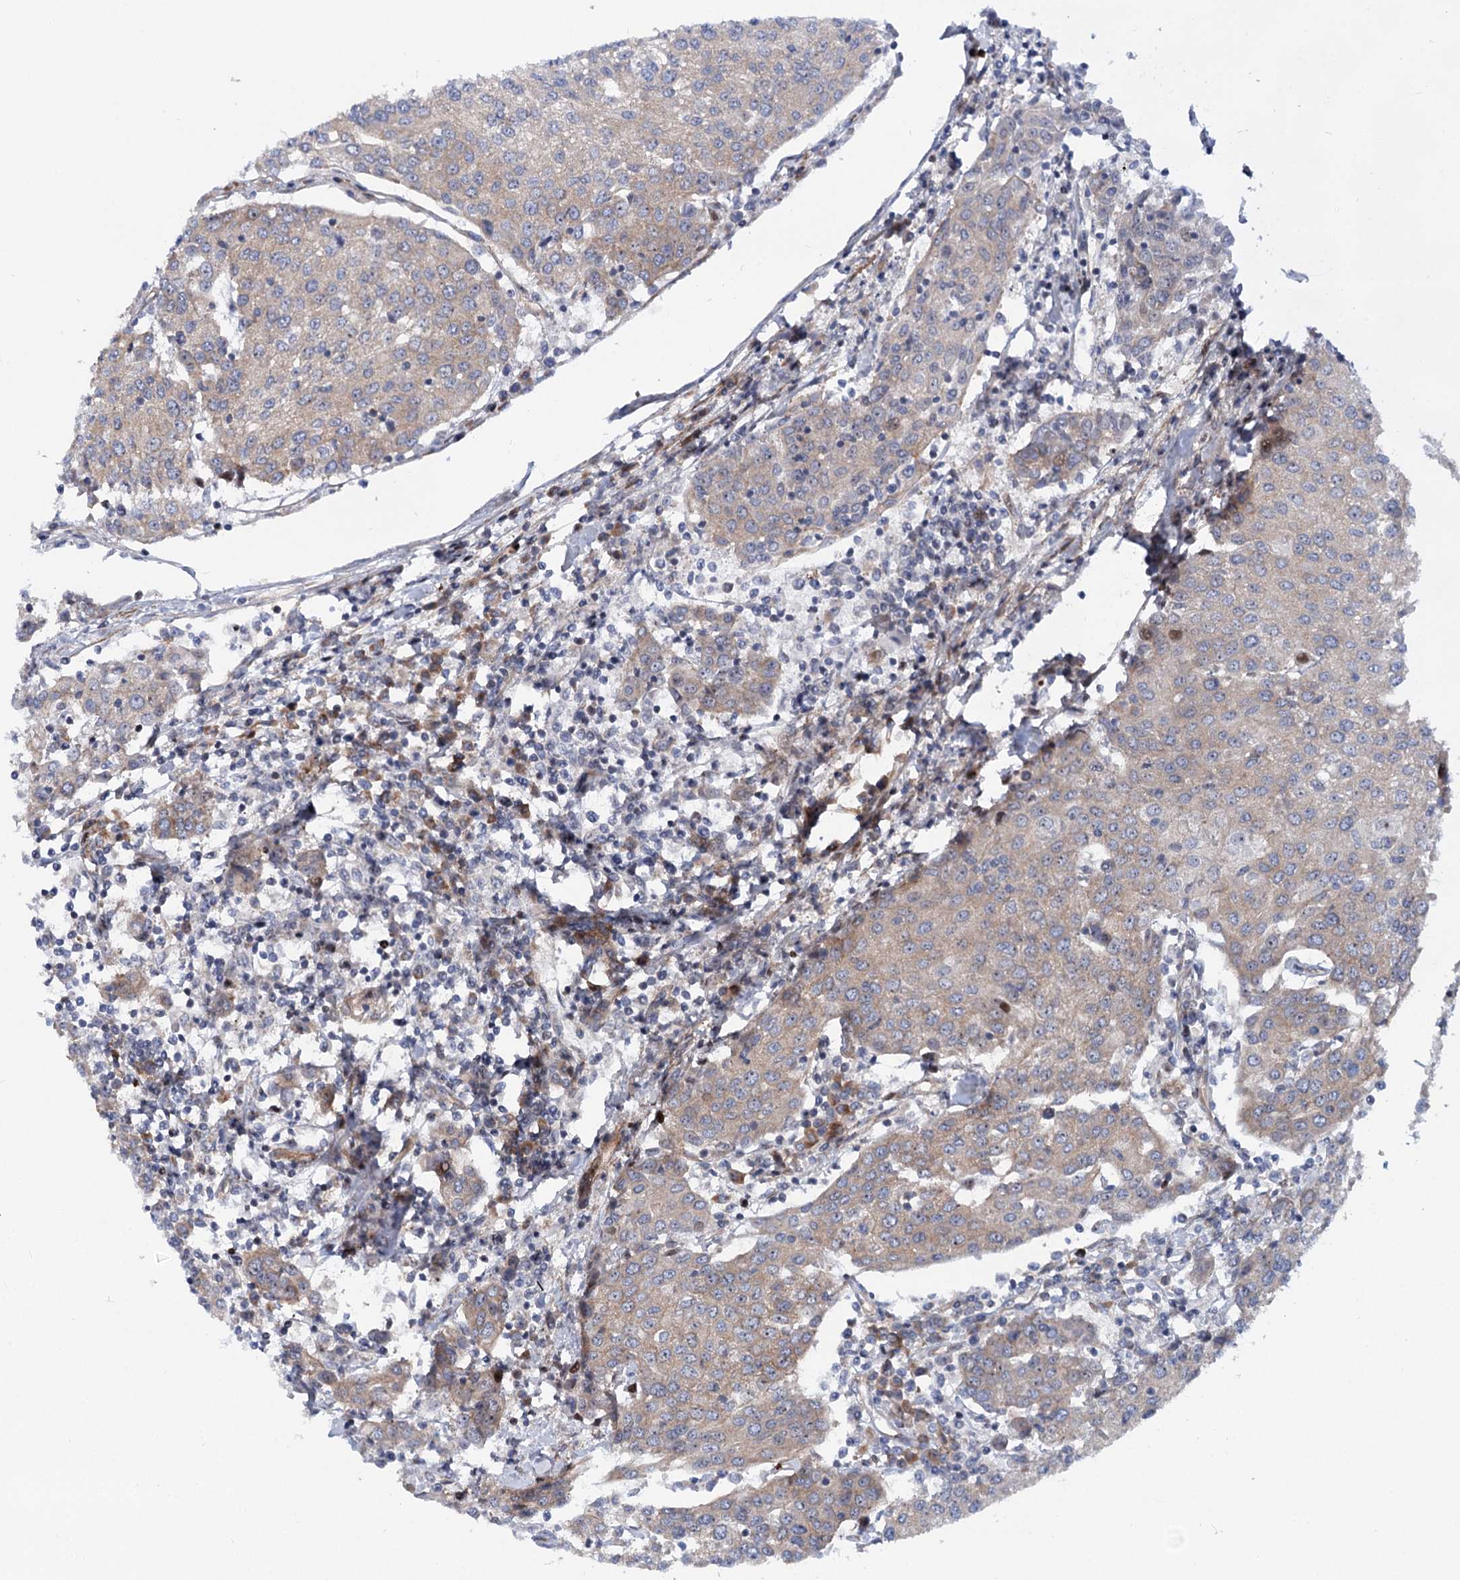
{"staining": {"intensity": "weak", "quantity": "25%-75%", "location": "cytoplasmic/membranous"}, "tissue": "urothelial cancer", "cell_type": "Tumor cells", "image_type": "cancer", "snomed": [{"axis": "morphology", "description": "Urothelial carcinoma, High grade"}, {"axis": "topography", "description": "Urinary bladder"}], "caption": "Human urothelial carcinoma (high-grade) stained with a brown dye displays weak cytoplasmic/membranous positive expression in approximately 25%-75% of tumor cells.", "gene": "THAP9", "patient": {"sex": "female", "age": 85}}